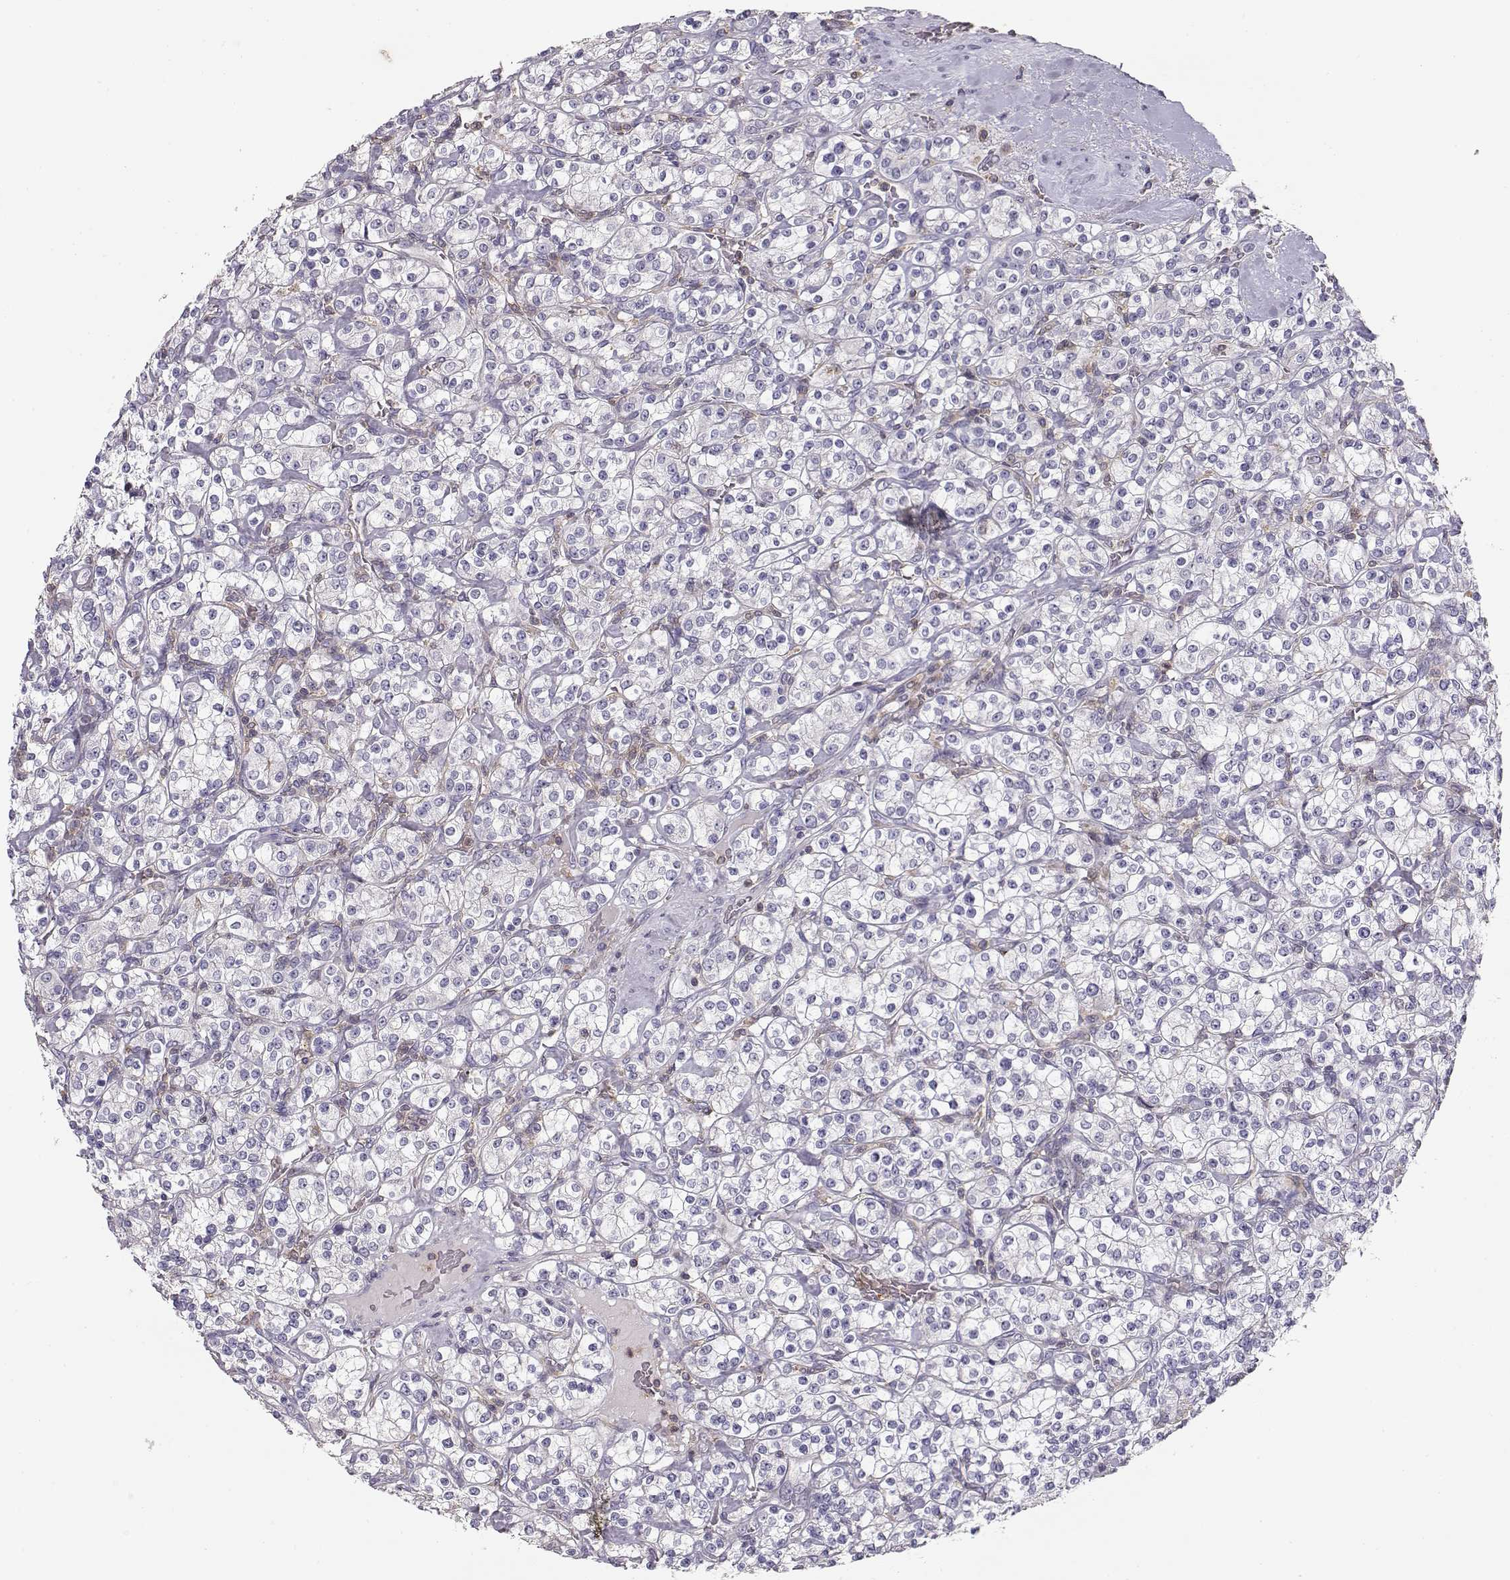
{"staining": {"intensity": "negative", "quantity": "none", "location": "none"}, "tissue": "renal cancer", "cell_type": "Tumor cells", "image_type": "cancer", "snomed": [{"axis": "morphology", "description": "Adenocarcinoma, NOS"}, {"axis": "topography", "description": "Kidney"}], "caption": "The micrograph shows no significant staining in tumor cells of adenocarcinoma (renal).", "gene": "VAV1", "patient": {"sex": "male", "age": 77}}